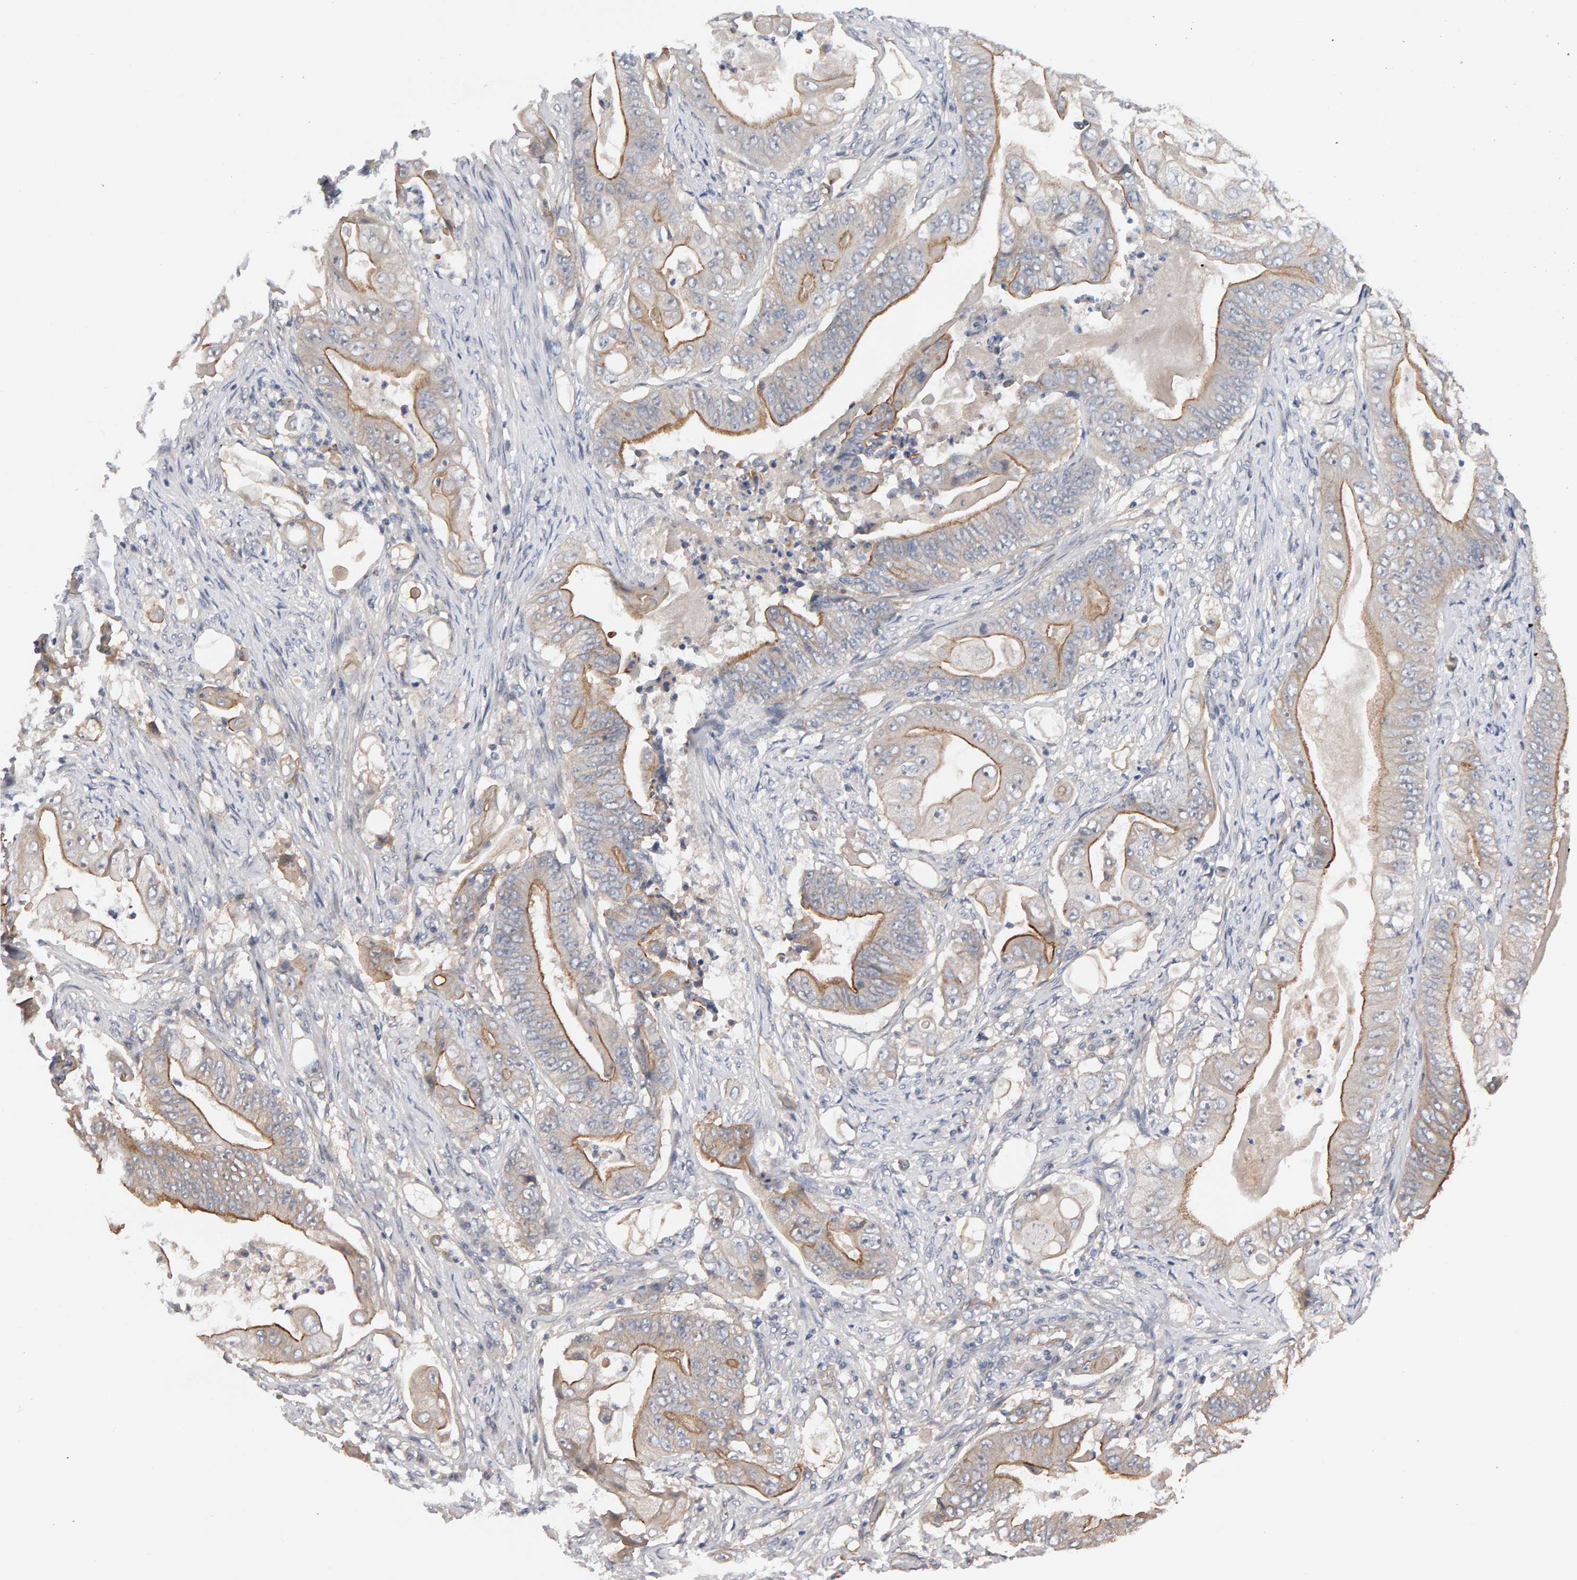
{"staining": {"intensity": "moderate", "quantity": ">75%", "location": "cytoplasmic/membranous"}, "tissue": "stomach cancer", "cell_type": "Tumor cells", "image_type": "cancer", "snomed": [{"axis": "morphology", "description": "Adenocarcinoma, NOS"}, {"axis": "topography", "description": "Stomach"}], "caption": "The image exhibits a brown stain indicating the presence of a protein in the cytoplasmic/membranous of tumor cells in adenocarcinoma (stomach).", "gene": "PPP1R16A", "patient": {"sex": "female", "age": 73}}